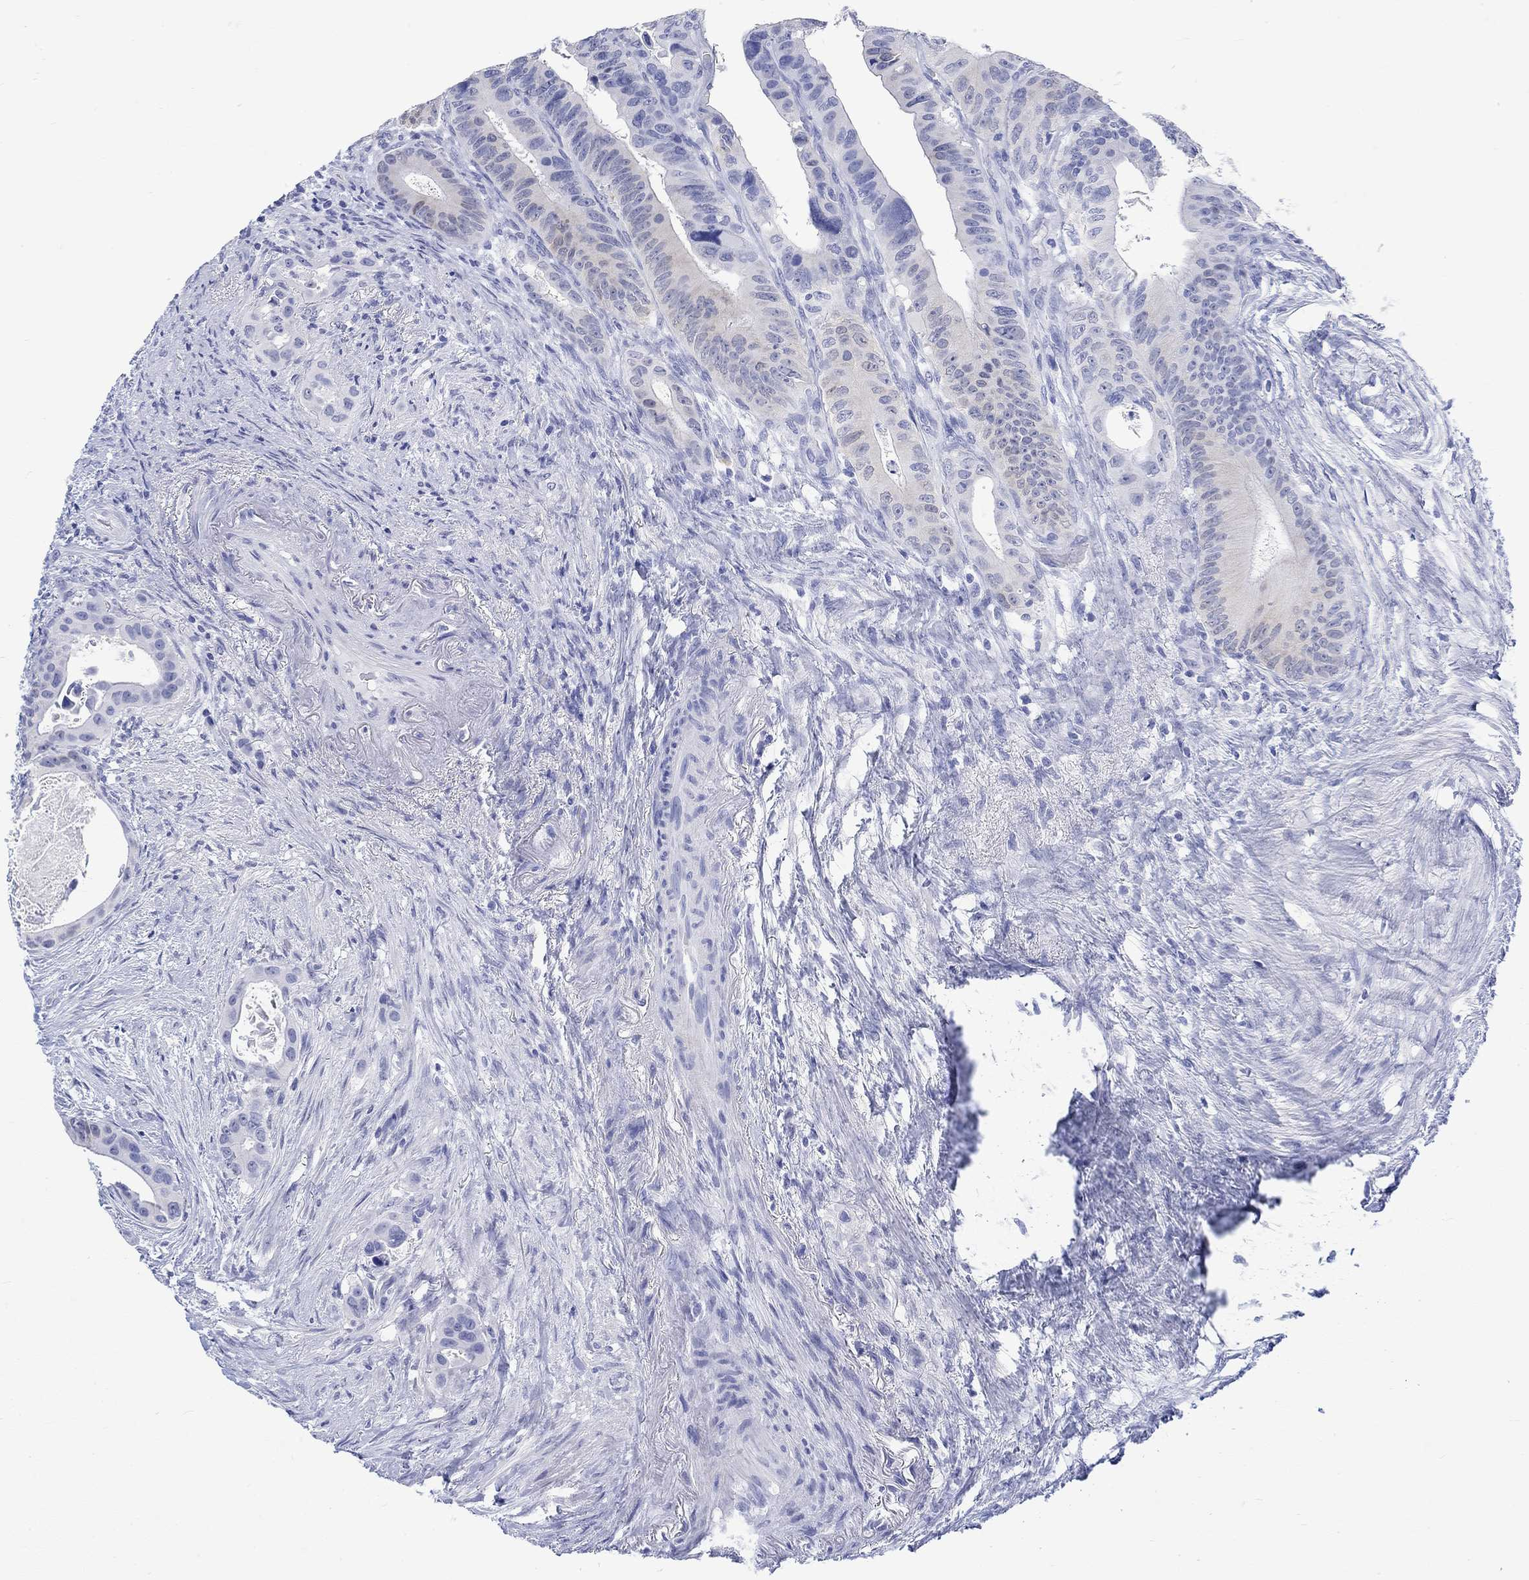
{"staining": {"intensity": "weak", "quantity": "<25%", "location": "cytoplasmic/membranous"}, "tissue": "colorectal cancer", "cell_type": "Tumor cells", "image_type": "cancer", "snomed": [{"axis": "morphology", "description": "Adenocarcinoma, NOS"}, {"axis": "topography", "description": "Rectum"}], "caption": "An immunohistochemistry image of colorectal cancer is shown. There is no staining in tumor cells of colorectal cancer.", "gene": "MSI1", "patient": {"sex": "male", "age": 64}}